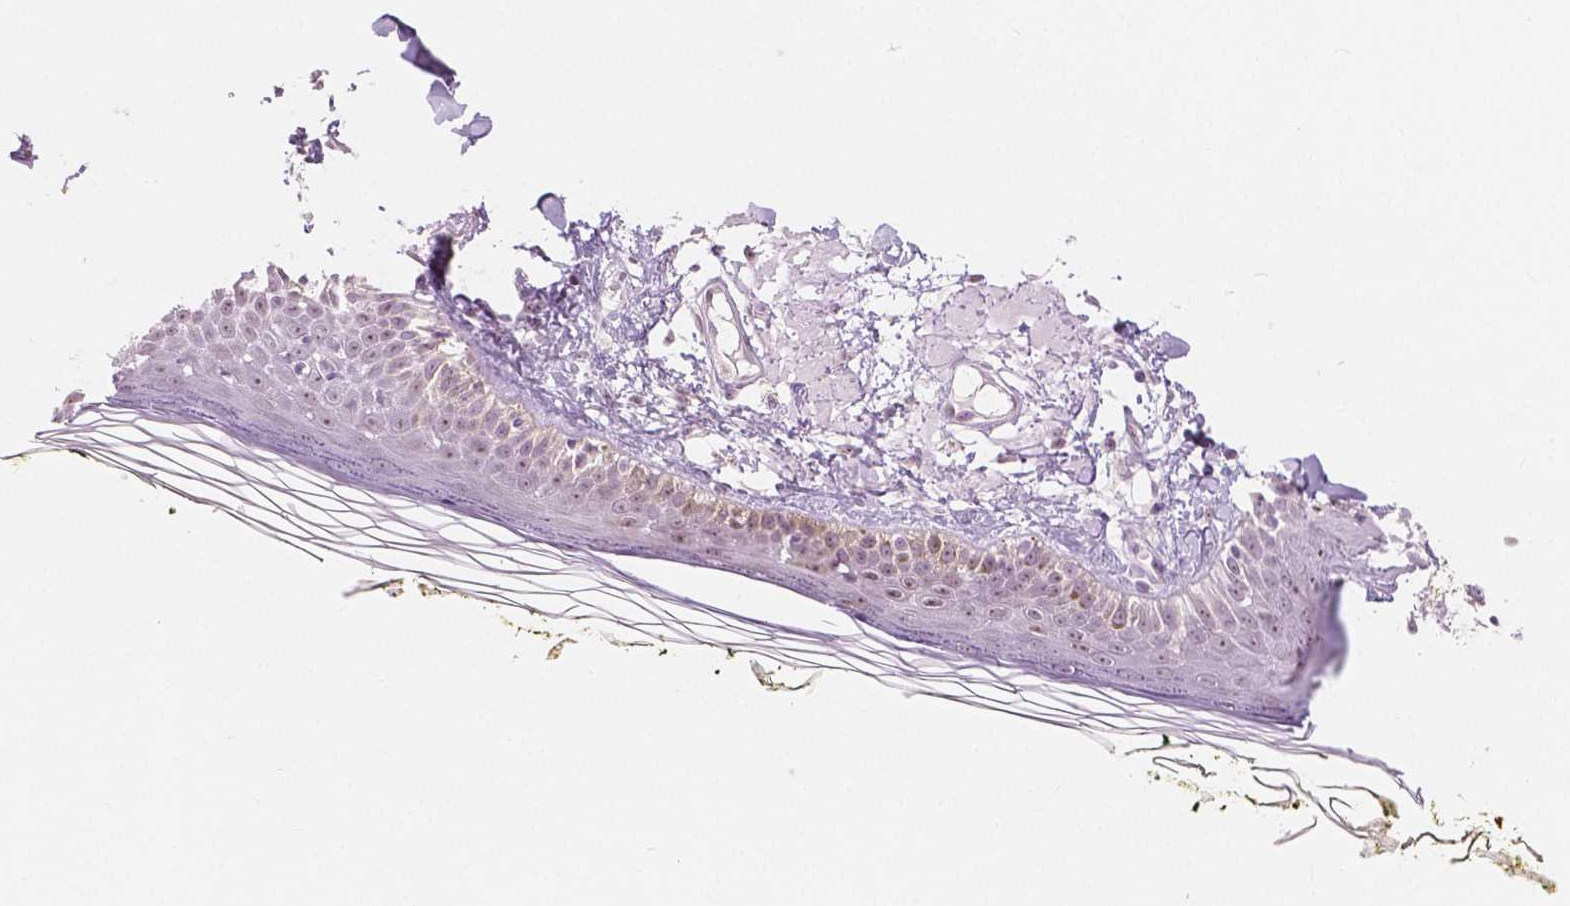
{"staining": {"intensity": "negative", "quantity": "none", "location": "none"}, "tissue": "skin", "cell_type": "Fibroblasts", "image_type": "normal", "snomed": [{"axis": "morphology", "description": "Normal tissue, NOS"}, {"axis": "topography", "description": "Skin"}], "caption": "IHC of benign human skin reveals no expression in fibroblasts.", "gene": "NOLC1", "patient": {"sex": "male", "age": 76}}